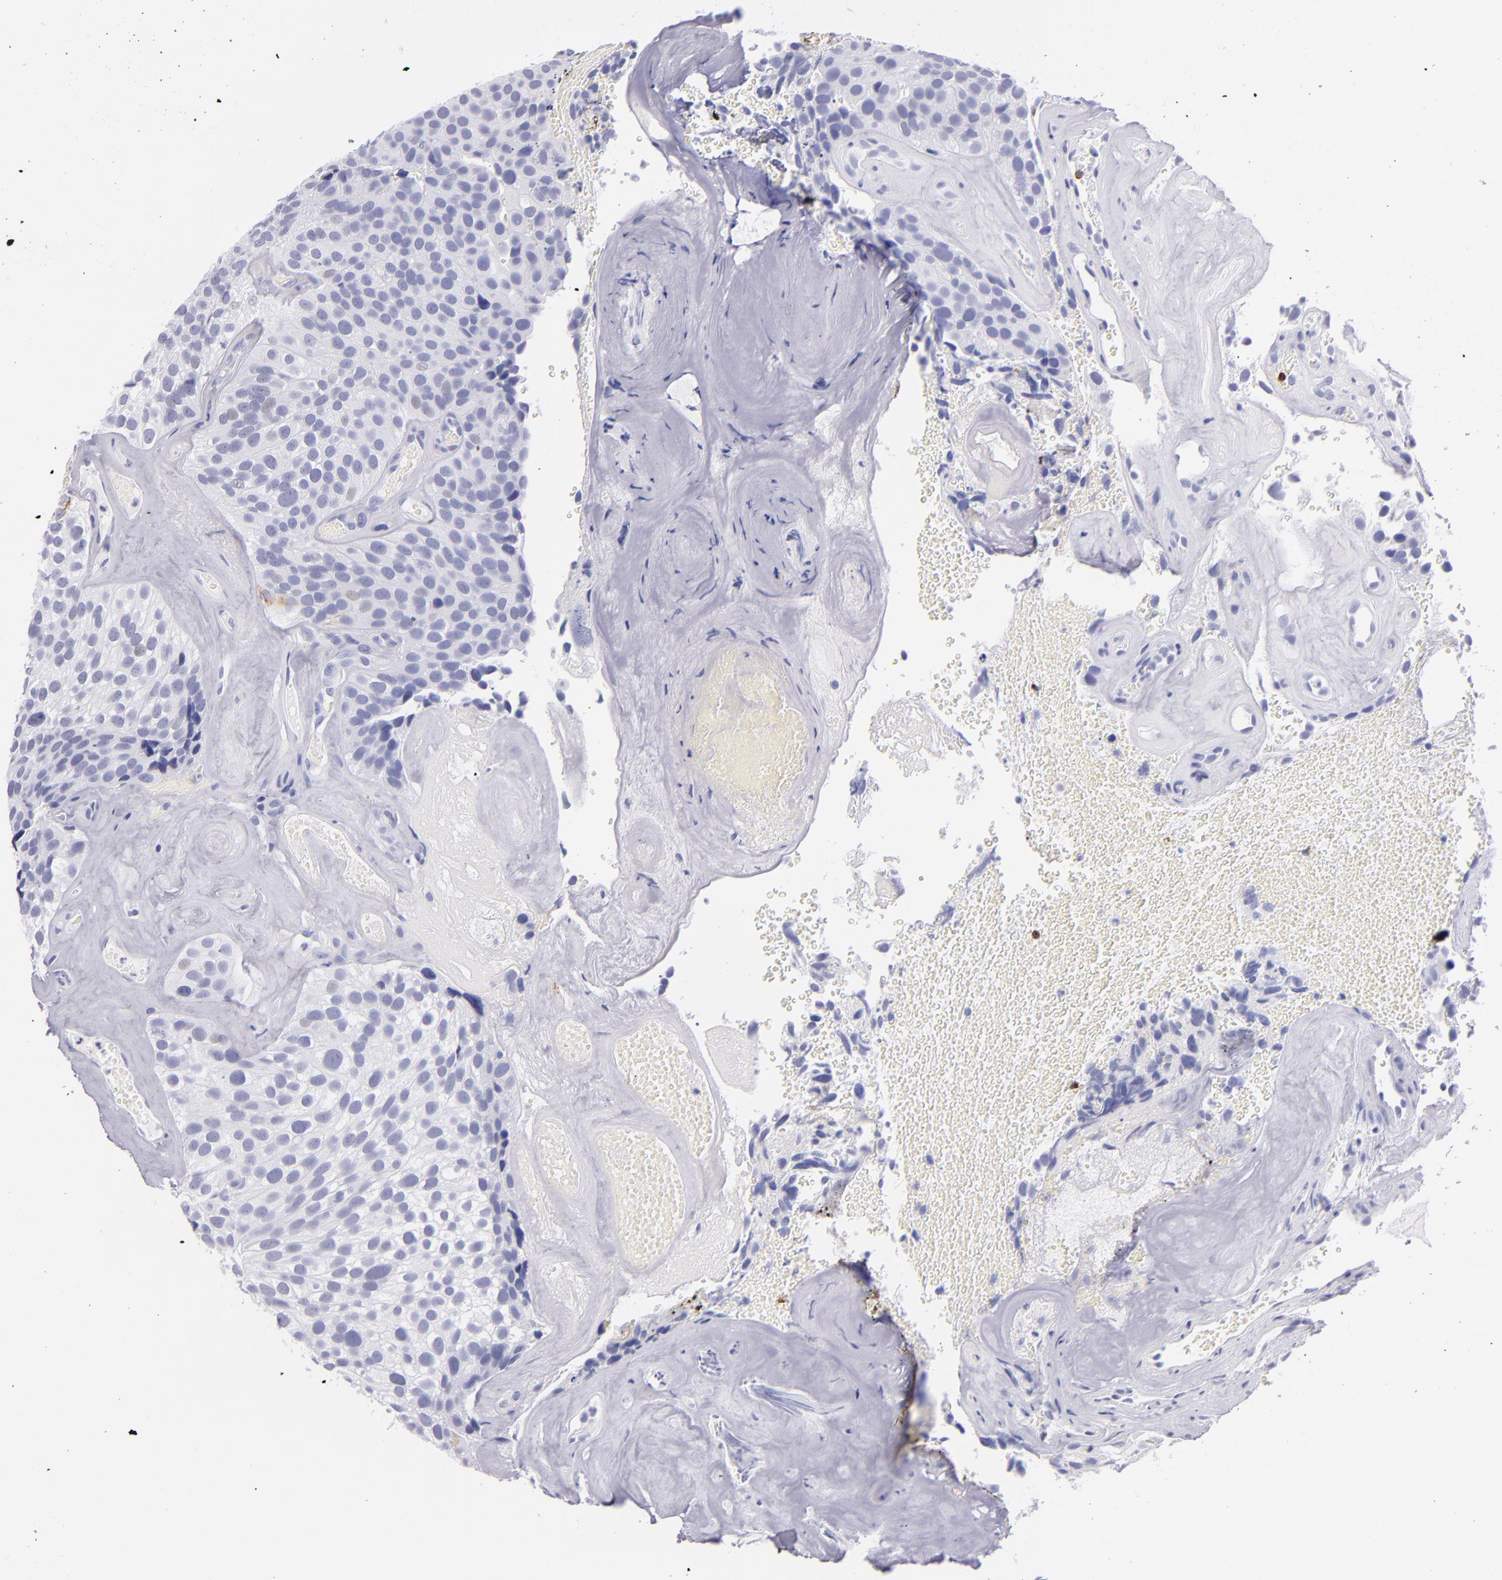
{"staining": {"intensity": "negative", "quantity": "none", "location": "none"}, "tissue": "urothelial cancer", "cell_type": "Tumor cells", "image_type": "cancer", "snomed": [{"axis": "morphology", "description": "Urothelial carcinoma, High grade"}, {"axis": "topography", "description": "Urinary bladder"}], "caption": "Immunohistochemistry (IHC) micrograph of human urothelial cancer stained for a protein (brown), which exhibits no expression in tumor cells. (DAB IHC, high magnification).", "gene": "PRF1", "patient": {"sex": "male", "age": 72}}